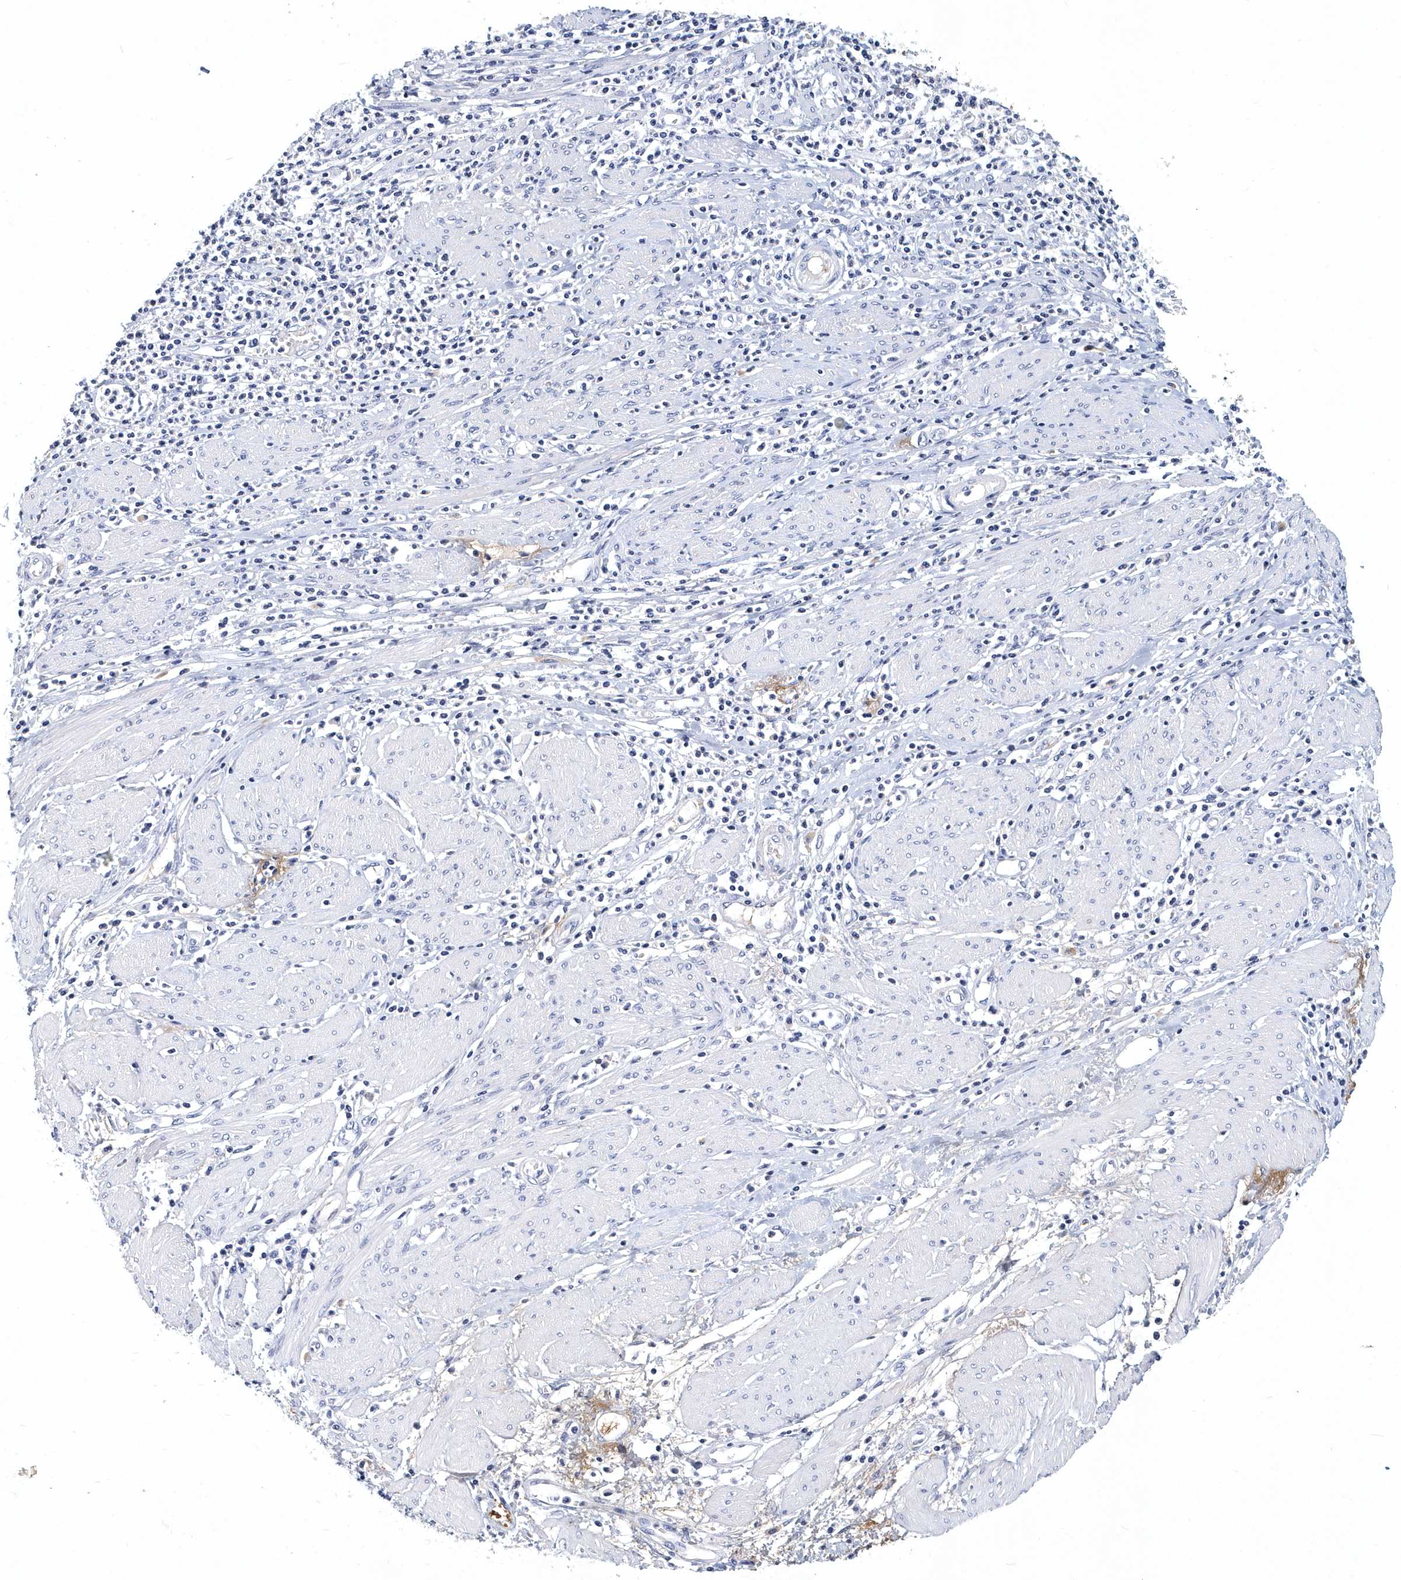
{"staining": {"intensity": "negative", "quantity": "none", "location": "none"}, "tissue": "cervical cancer", "cell_type": "Tumor cells", "image_type": "cancer", "snomed": [{"axis": "morphology", "description": "Squamous cell carcinoma, NOS"}, {"axis": "topography", "description": "Cervix"}], "caption": "This is an IHC image of human squamous cell carcinoma (cervical). There is no expression in tumor cells.", "gene": "ITGA2B", "patient": {"sex": "female", "age": 70}}